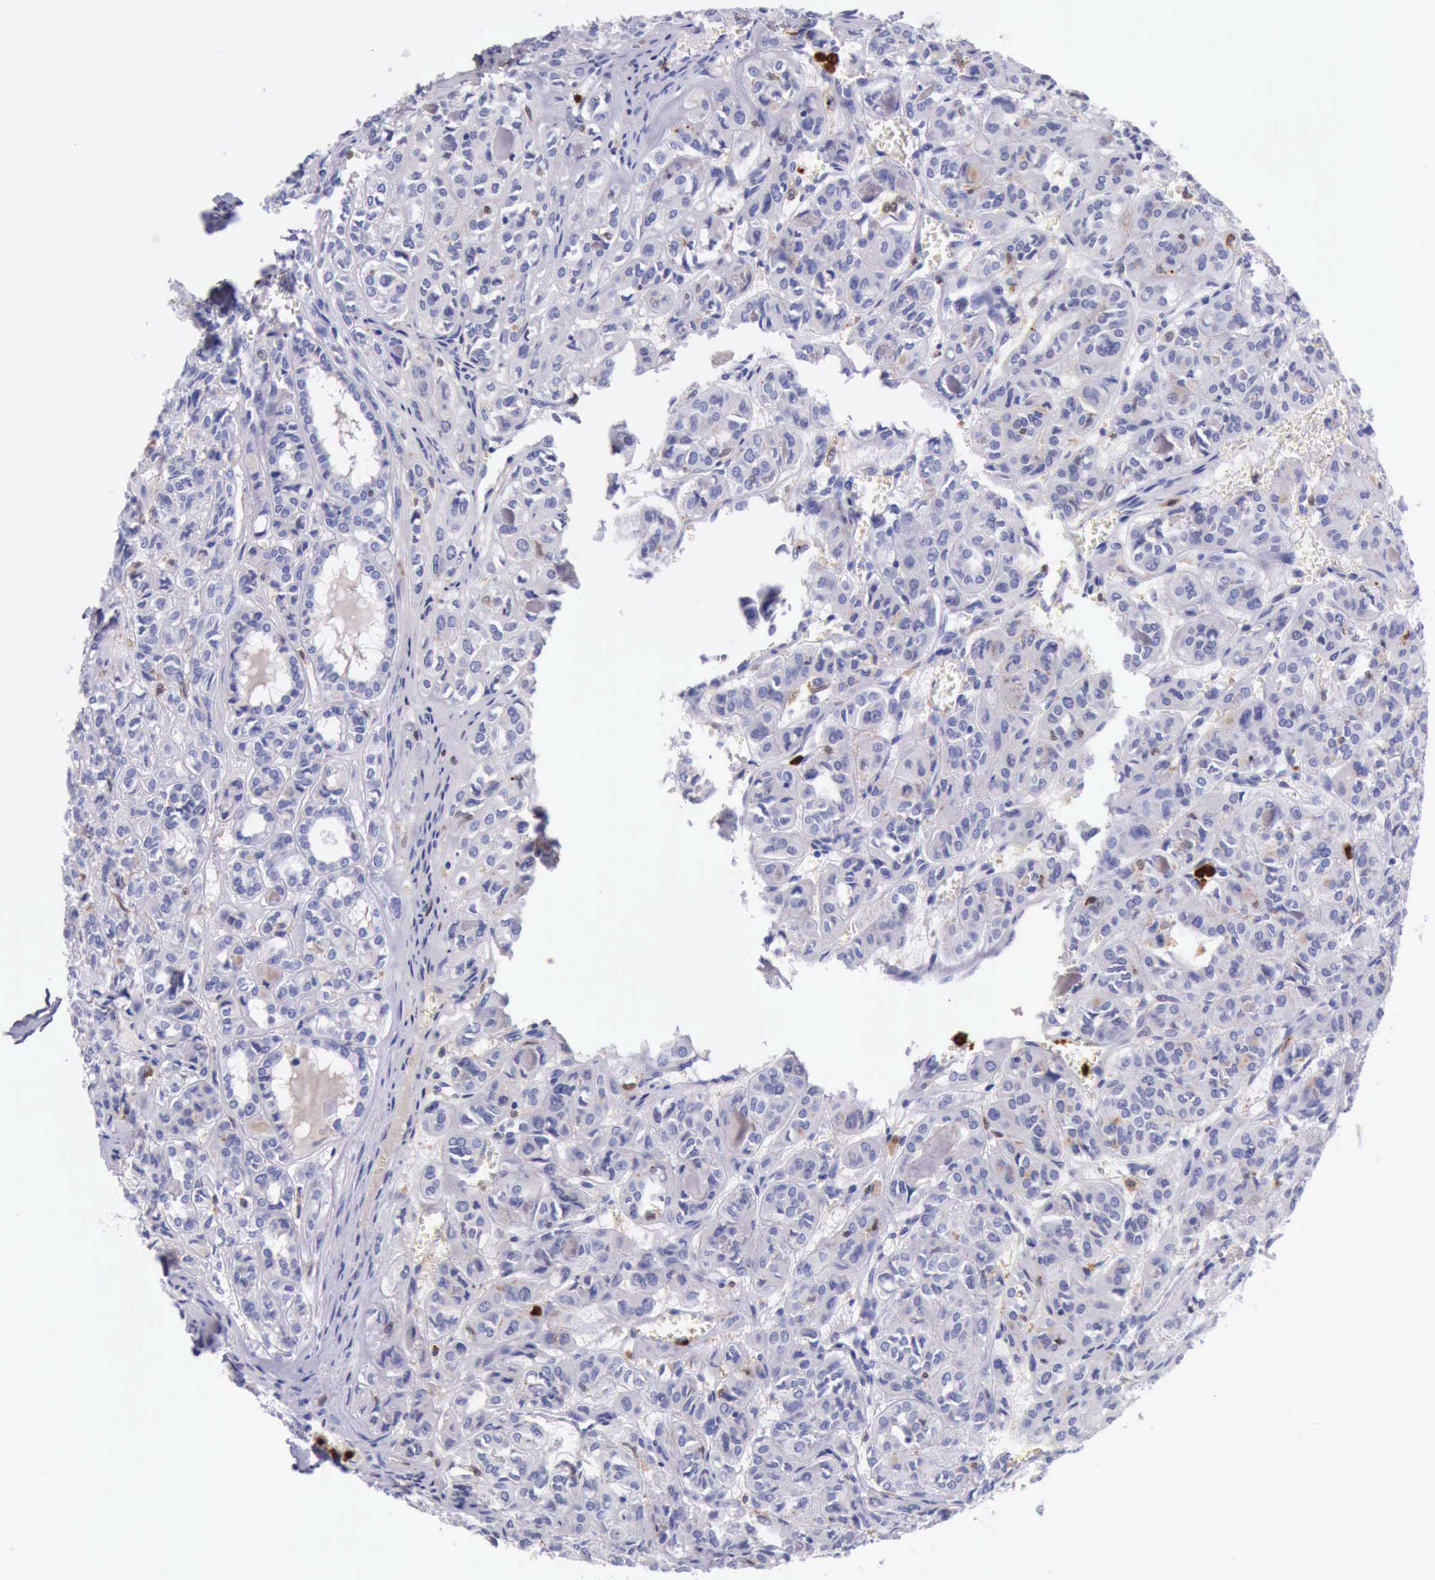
{"staining": {"intensity": "negative", "quantity": "none", "location": "none"}, "tissue": "thyroid cancer", "cell_type": "Tumor cells", "image_type": "cancer", "snomed": [{"axis": "morphology", "description": "Follicular adenoma carcinoma, NOS"}, {"axis": "topography", "description": "Thyroid gland"}], "caption": "IHC of thyroid follicular adenoma carcinoma displays no staining in tumor cells. (IHC, brightfield microscopy, high magnification).", "gene": "CSTA", "patient": {"sex": "female", "age": 71}}